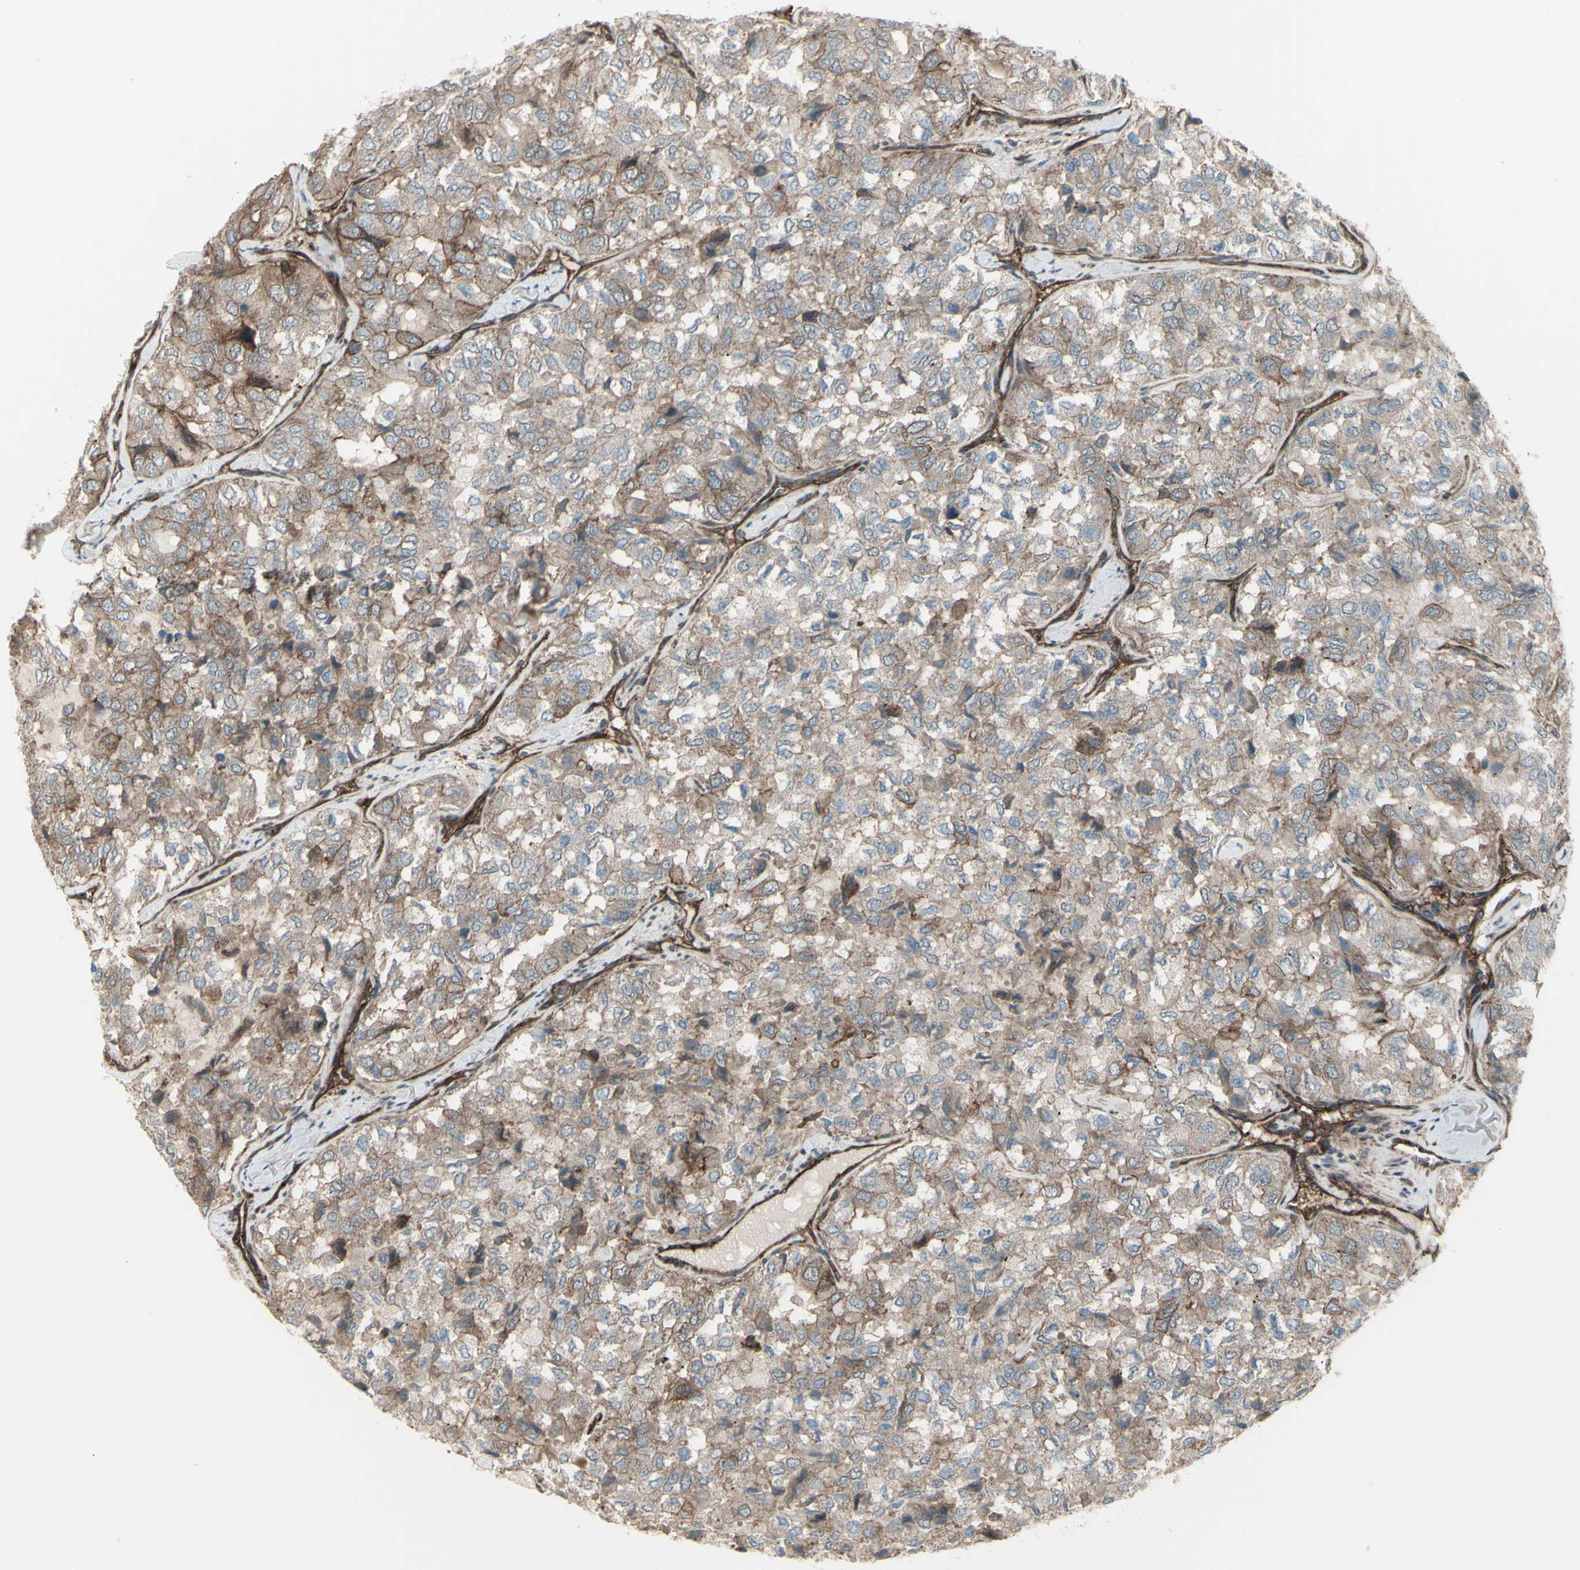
{"staining": {"intensity": "weak", "quantity": ">75%", "location": "cytoplasmic/membranous"}, "tissue": "thyroid cancer", "cell_type": "Tumor cells", "image_type": "cancer", "snomed": [{"axis": "morphology", "description": "Follicular adenoma carcinoma, NOS"}, {"axis": "topography", "description": "Thyroid gland"}], "caption": "Protein analysis of thyroid cancer tissue demonstrates weak cytoplasmic/membranous expression in about >75% of tumor cells.", "gene": "FXYD5", "patient": {"sex": "male", "age": 75}}